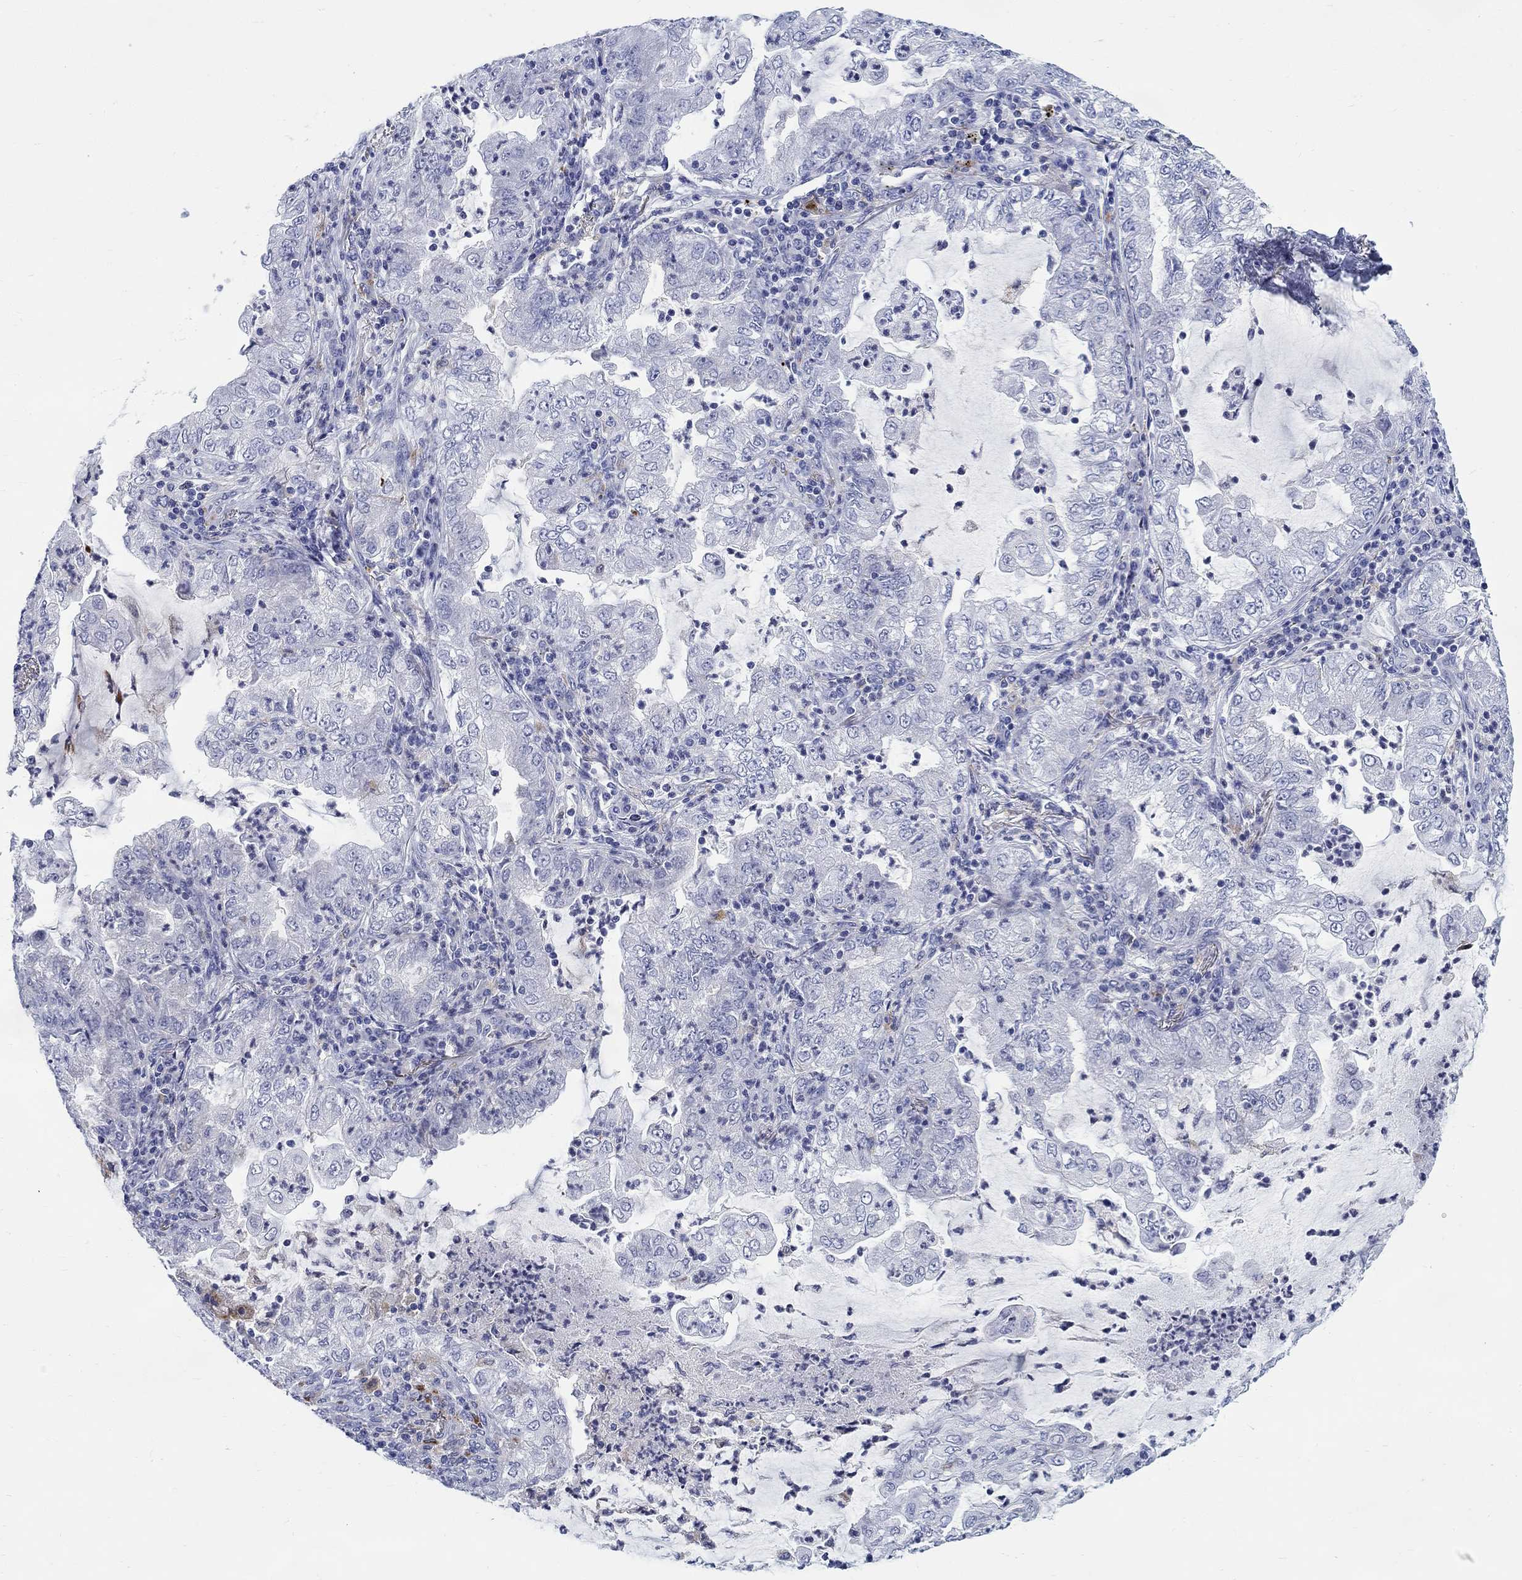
{"staining": {"intensity": "negative", "quantity": "none", "location": "none"}, "tissue": "lung cancer", "cell_type": "Tumor cells", "image_type": "cancer", "snomed": [{"axis": "morphology", "description": "Adenocarcinoma, NOS"}, {"axis": "topography", "description": "Lung"}], "caption": "Immunohistochemistry (IHC) micrograph of lung cancer (adenocarcinoma) stained for a protein (brown), which displays no positivity in tumor cells.", "gene": "RAP1GAP", "patient": {"sex": "female", "age": 73}}